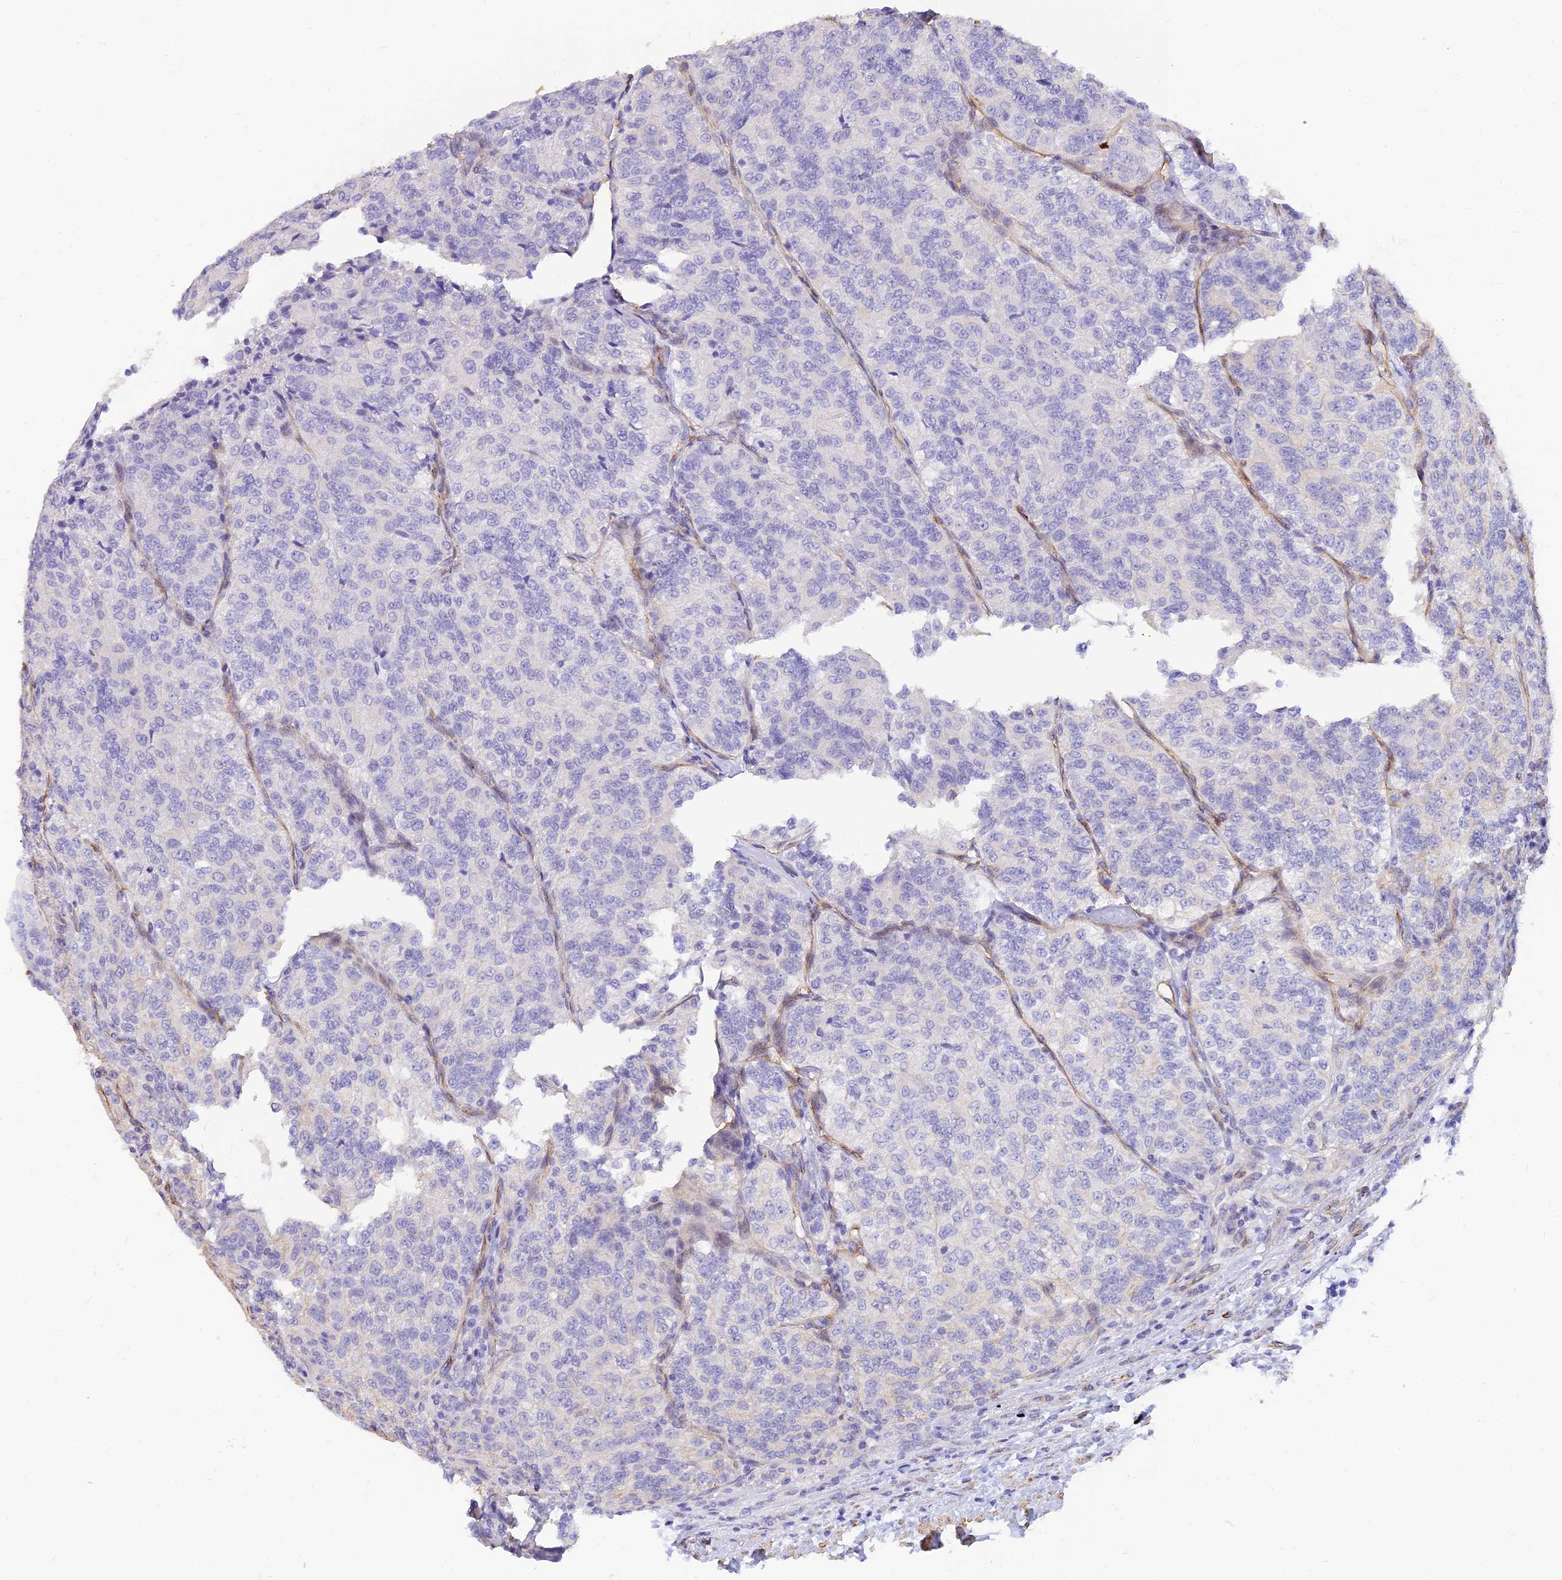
{"staining": {"intensity": "negative", "quantity": "none", "location": "none"}, "tissue": "renal cancer", "cell_type": "Tumor cells", "image_type": "cancer", "snomed": [{"axis": "morphology", "description": "Adenocarcinoma, NOS"}, {"axis": "topography", "description": "Kidney"}], "caption": "This photomicrograph is of renal adenocarcinoma stained with immunohistochemistry to label a protein in brown with the nuclei are counter-stained blue. There is no positivity in tumor cells.", "gene": "ALDH1L2", "patient": {"sex": "female", "age": 63}}